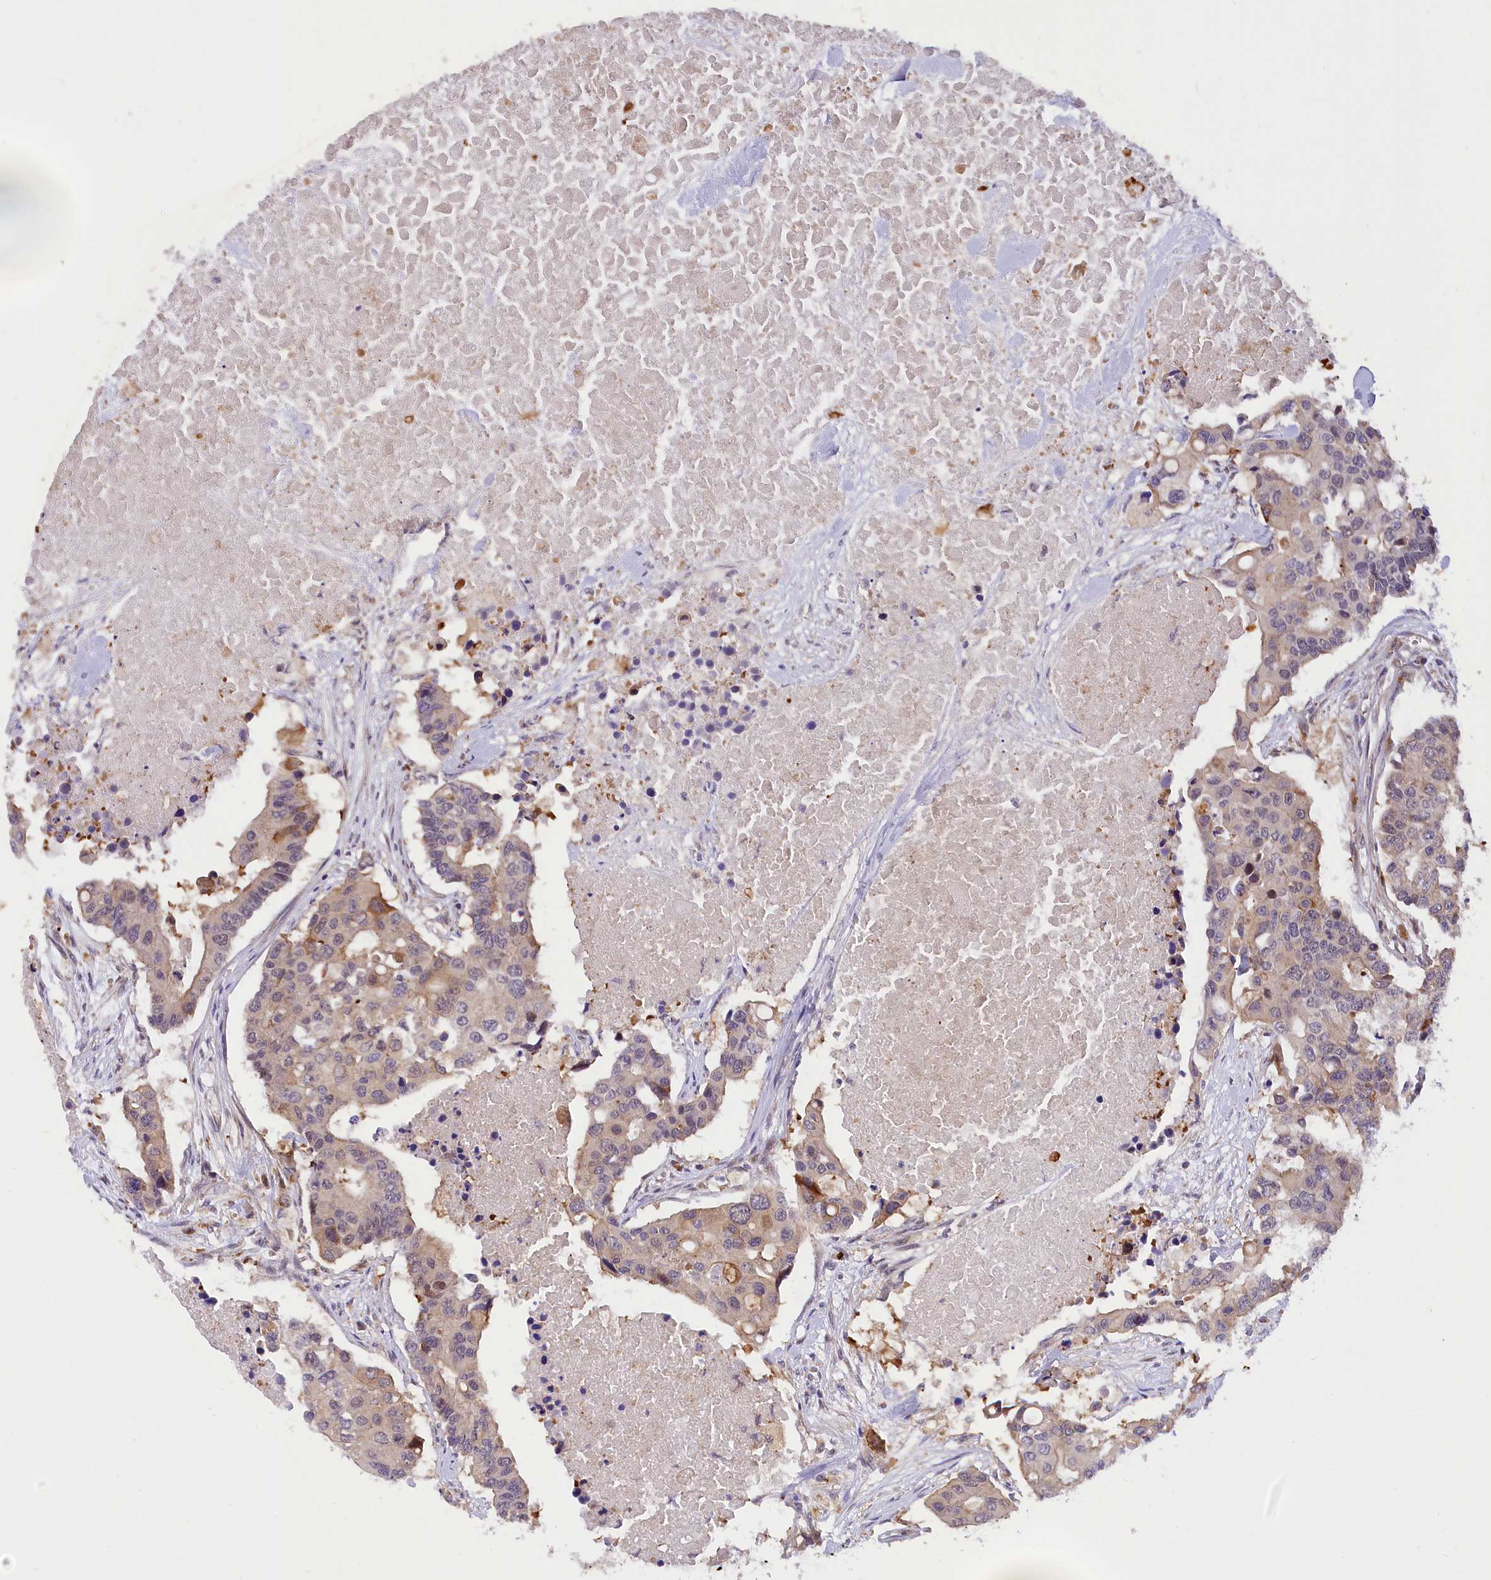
{"staining": {"intensity": "weak", "quantity": "<25%", "location": "cytoplasmic/membranous"}, "tissue": "colorectal cancer", "cell_type": "Tumor cells", "image_type": "cancer", "snomed": [{"axis": "morphology", "description": "Adenocarcinoma, NOS"}, {"axis": "topography", "description": "Colon"}], "caption": "IHC of human colorectal cancer (adenocarcinoma) demonstrates no expression in tumor cells.", "gene": "SAMD4A", "patient": {"sex": "male", "age": 77}}